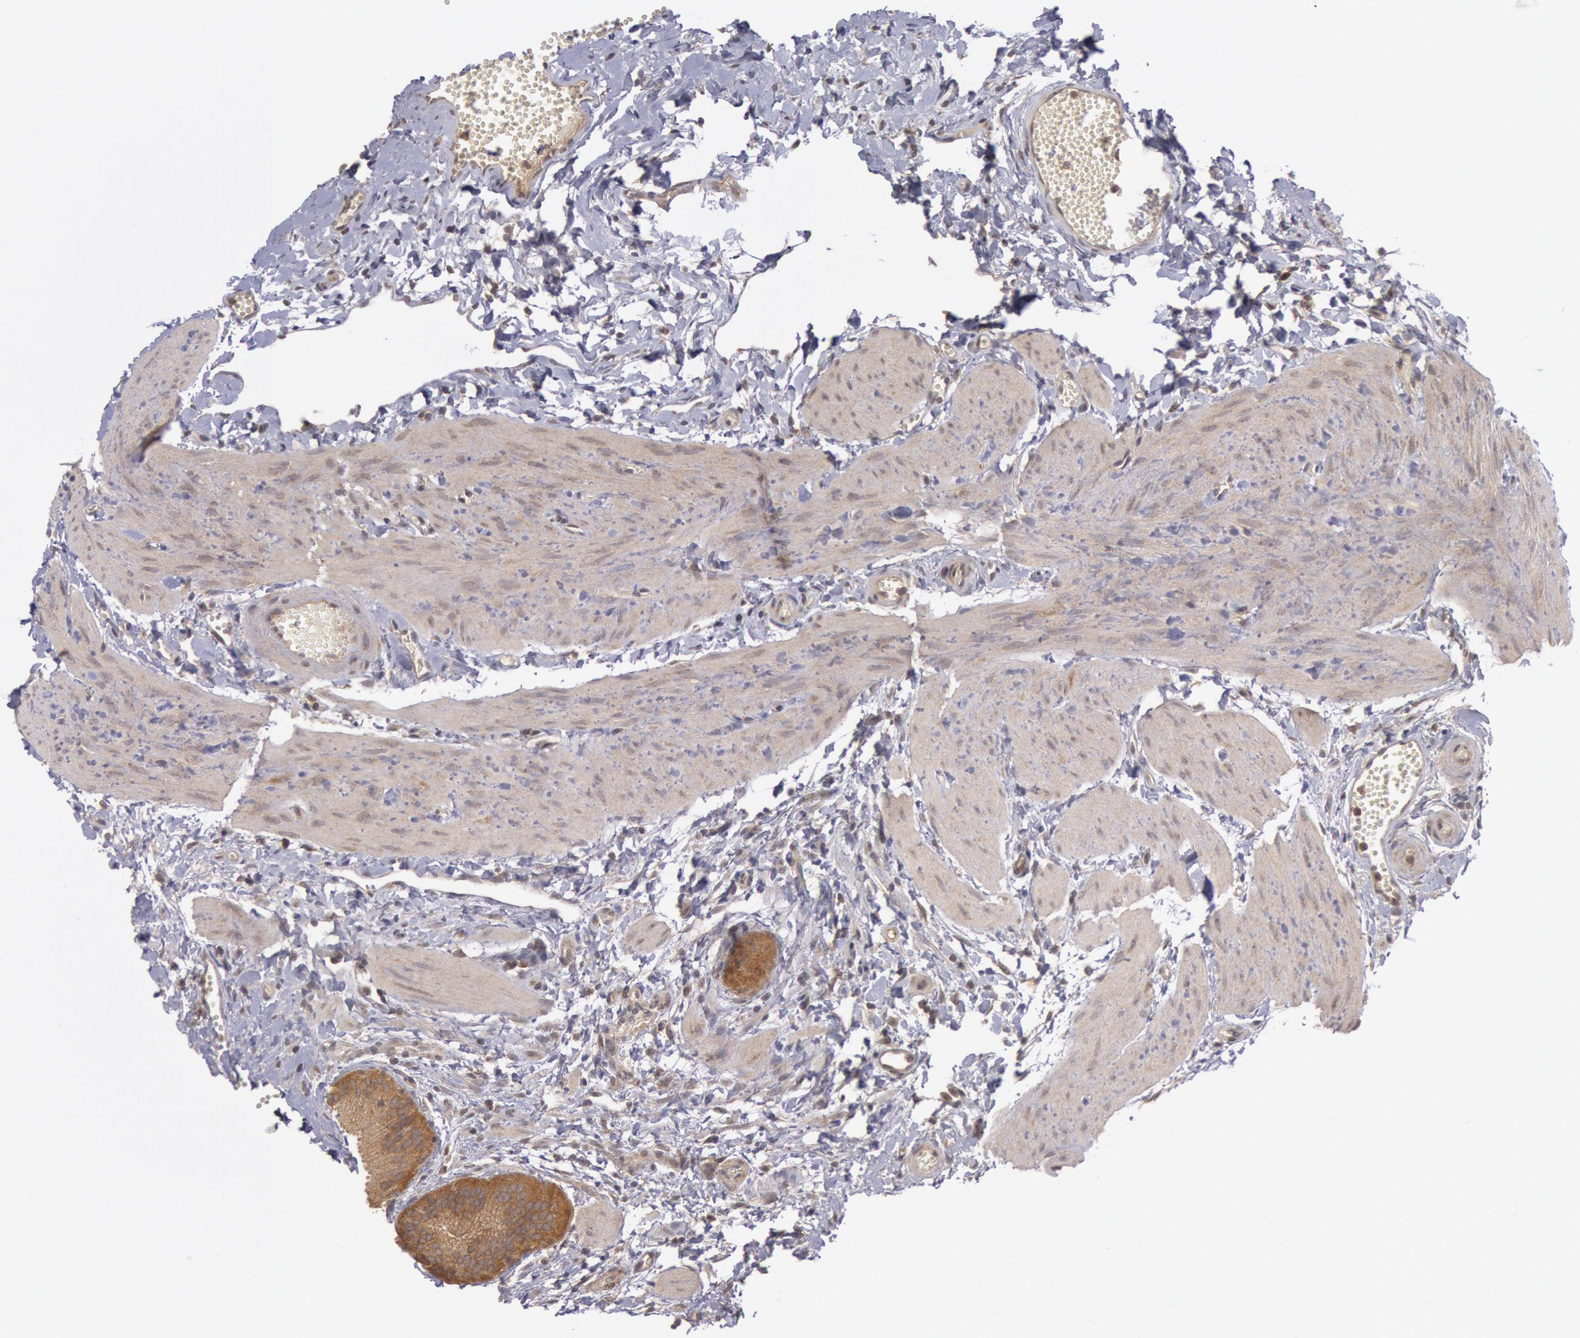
{"staining": {"intensity": "moderate", "quantity": ">75%", "location": "cytoplasmic/membranous"}, "tissue": "gallbladder", "cell_type": "Glandular cells", "image_type": "normal", "snomed": [{"axis": "morphology", "description": "Normal tissue, NOS"}, {"axis": "topography", "description": "Gallbladder"}], "caption": "About >75% of glandular cells in normal gallbladder show moderate cytoplasmic/membranous protein positivity as visualized by brown immunohistochemical staining.", "gene": "BRAF", "patient": {"sex": "female", "age": 63}}